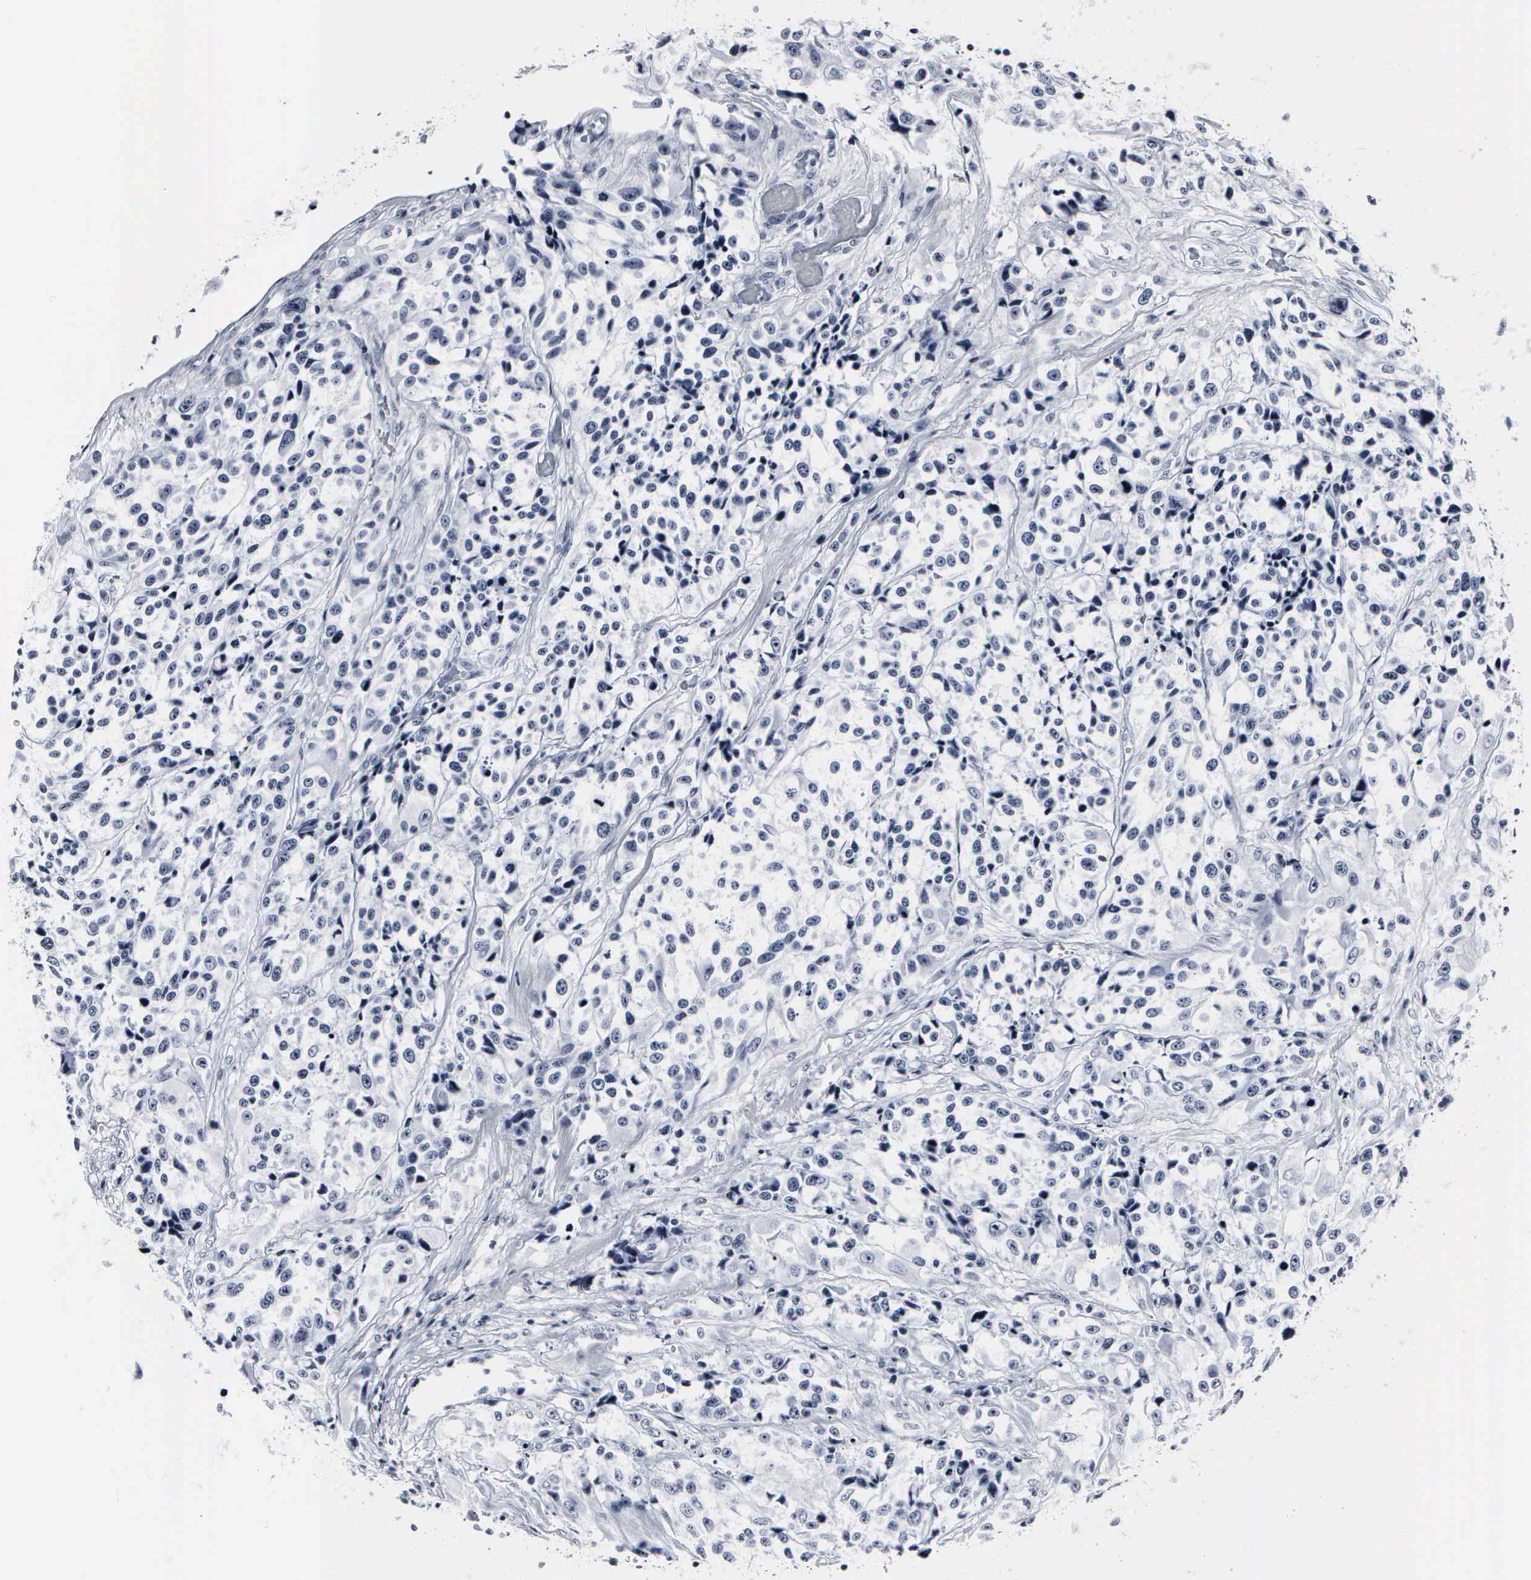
{"staining": {"intensity": "negative", "quantity": "none", "location": "none"}, "tissue": "urothelial cancer", "cell_type": "Tumor cells", "image_type": "cancer", "snomed": [{"axis": "morphology", "description": "Urothelial carcinoma, High grade"}, {"axis": "topography", "description": "Urinary bladder"}], "caption": "This is a photomicrograph of IHC staining of urothelial cancer, which shows no positivity in tumor cells.", "gene": "DGCR2", "patient": {"sex": "female", "age": 81}}